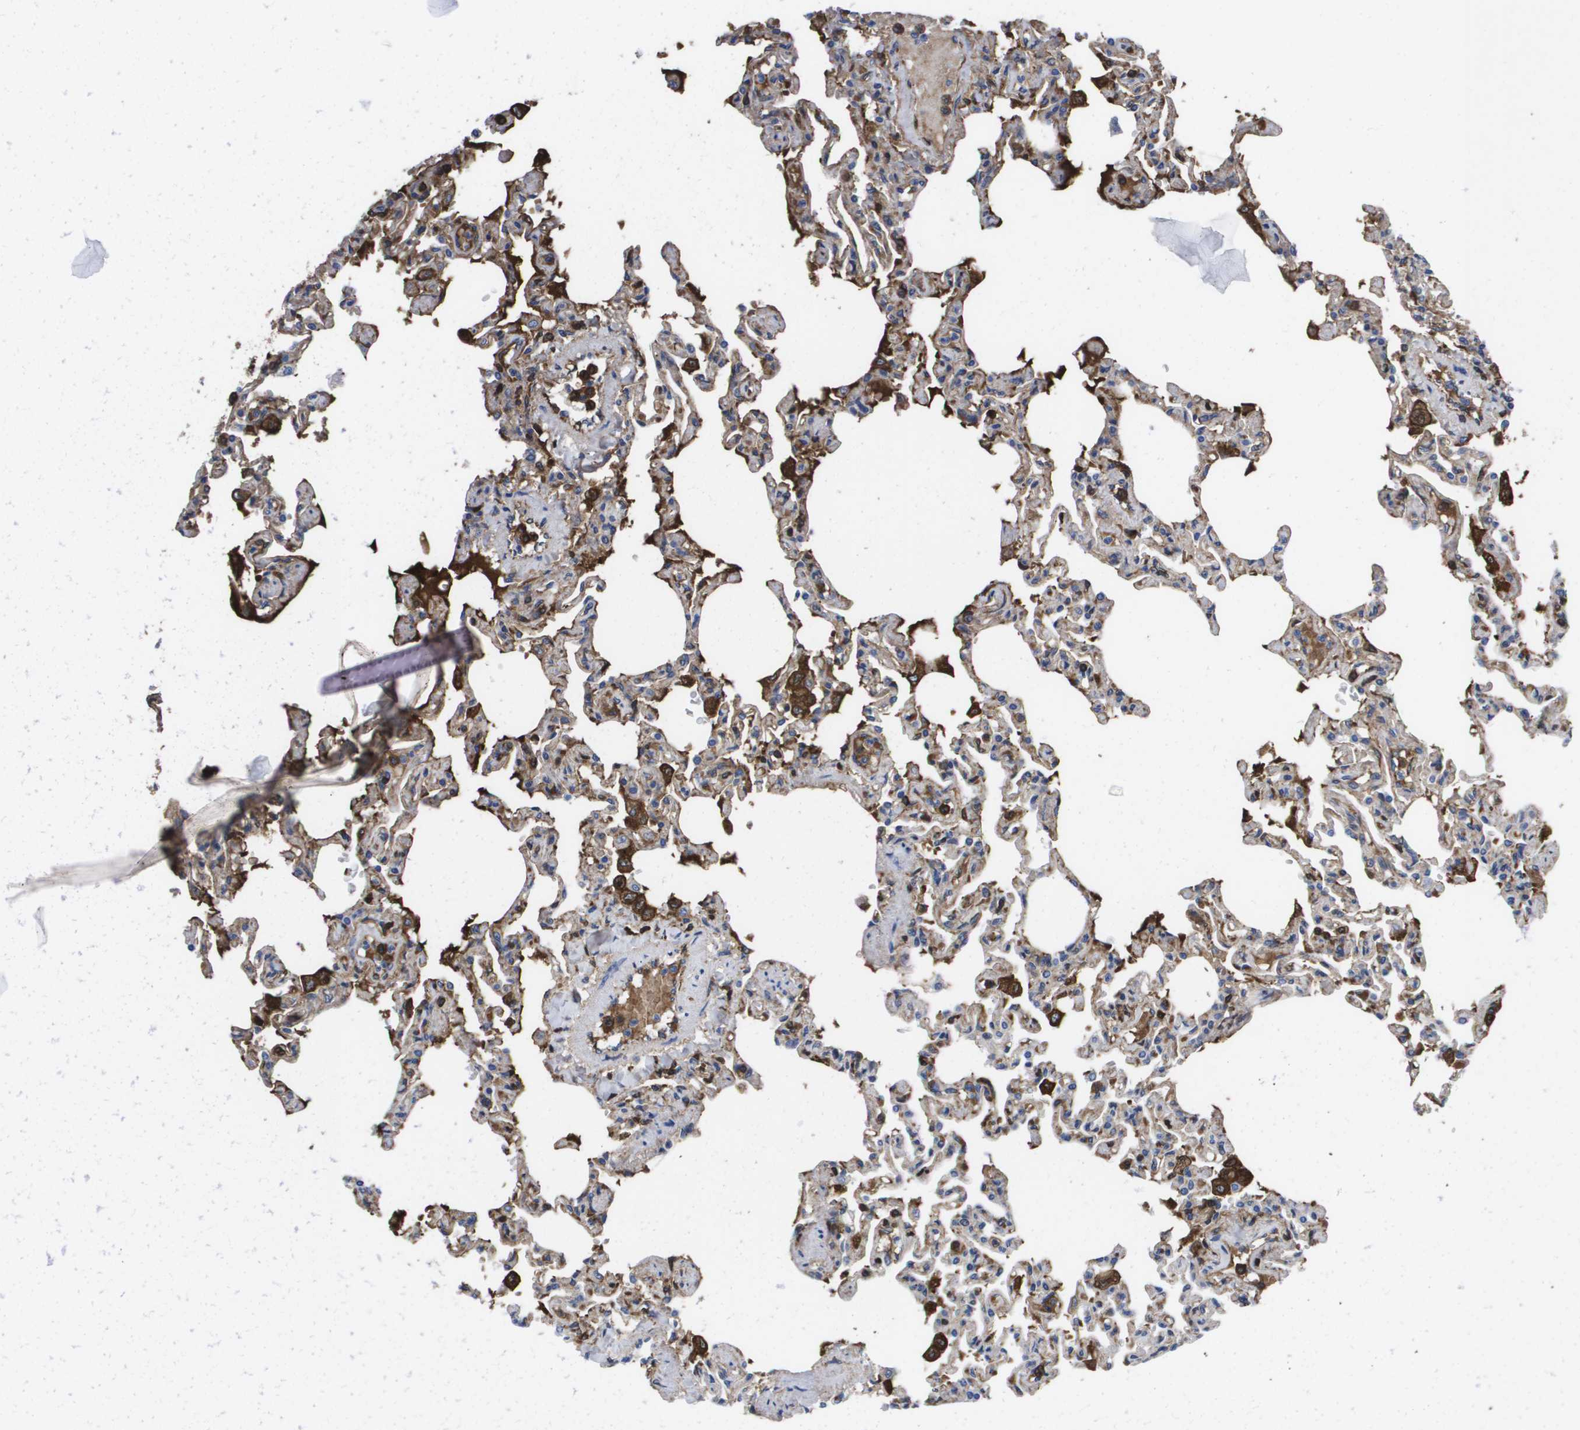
{"staining": {"intensity": "weak", "quantity": "25%-75%", "location": "cytoplasmic/membranous"}, "tissue": "lung", "cell_type": "Alveolar cells", "image_type": "normal", "snomed": [{"axis": "morphology", "description": "Normal tissue, NOS"}, {"axis": "topography", "description": "Lung"}], "caption": "Unremarkable lung was stained to show a protein in brown. There is low levels of weak cytoplasmic/membranous staining in approximately 25%-75% of alveolar cells.", "gene": "SERPINC1", "patient": {"sex": "male", "age": 21}}